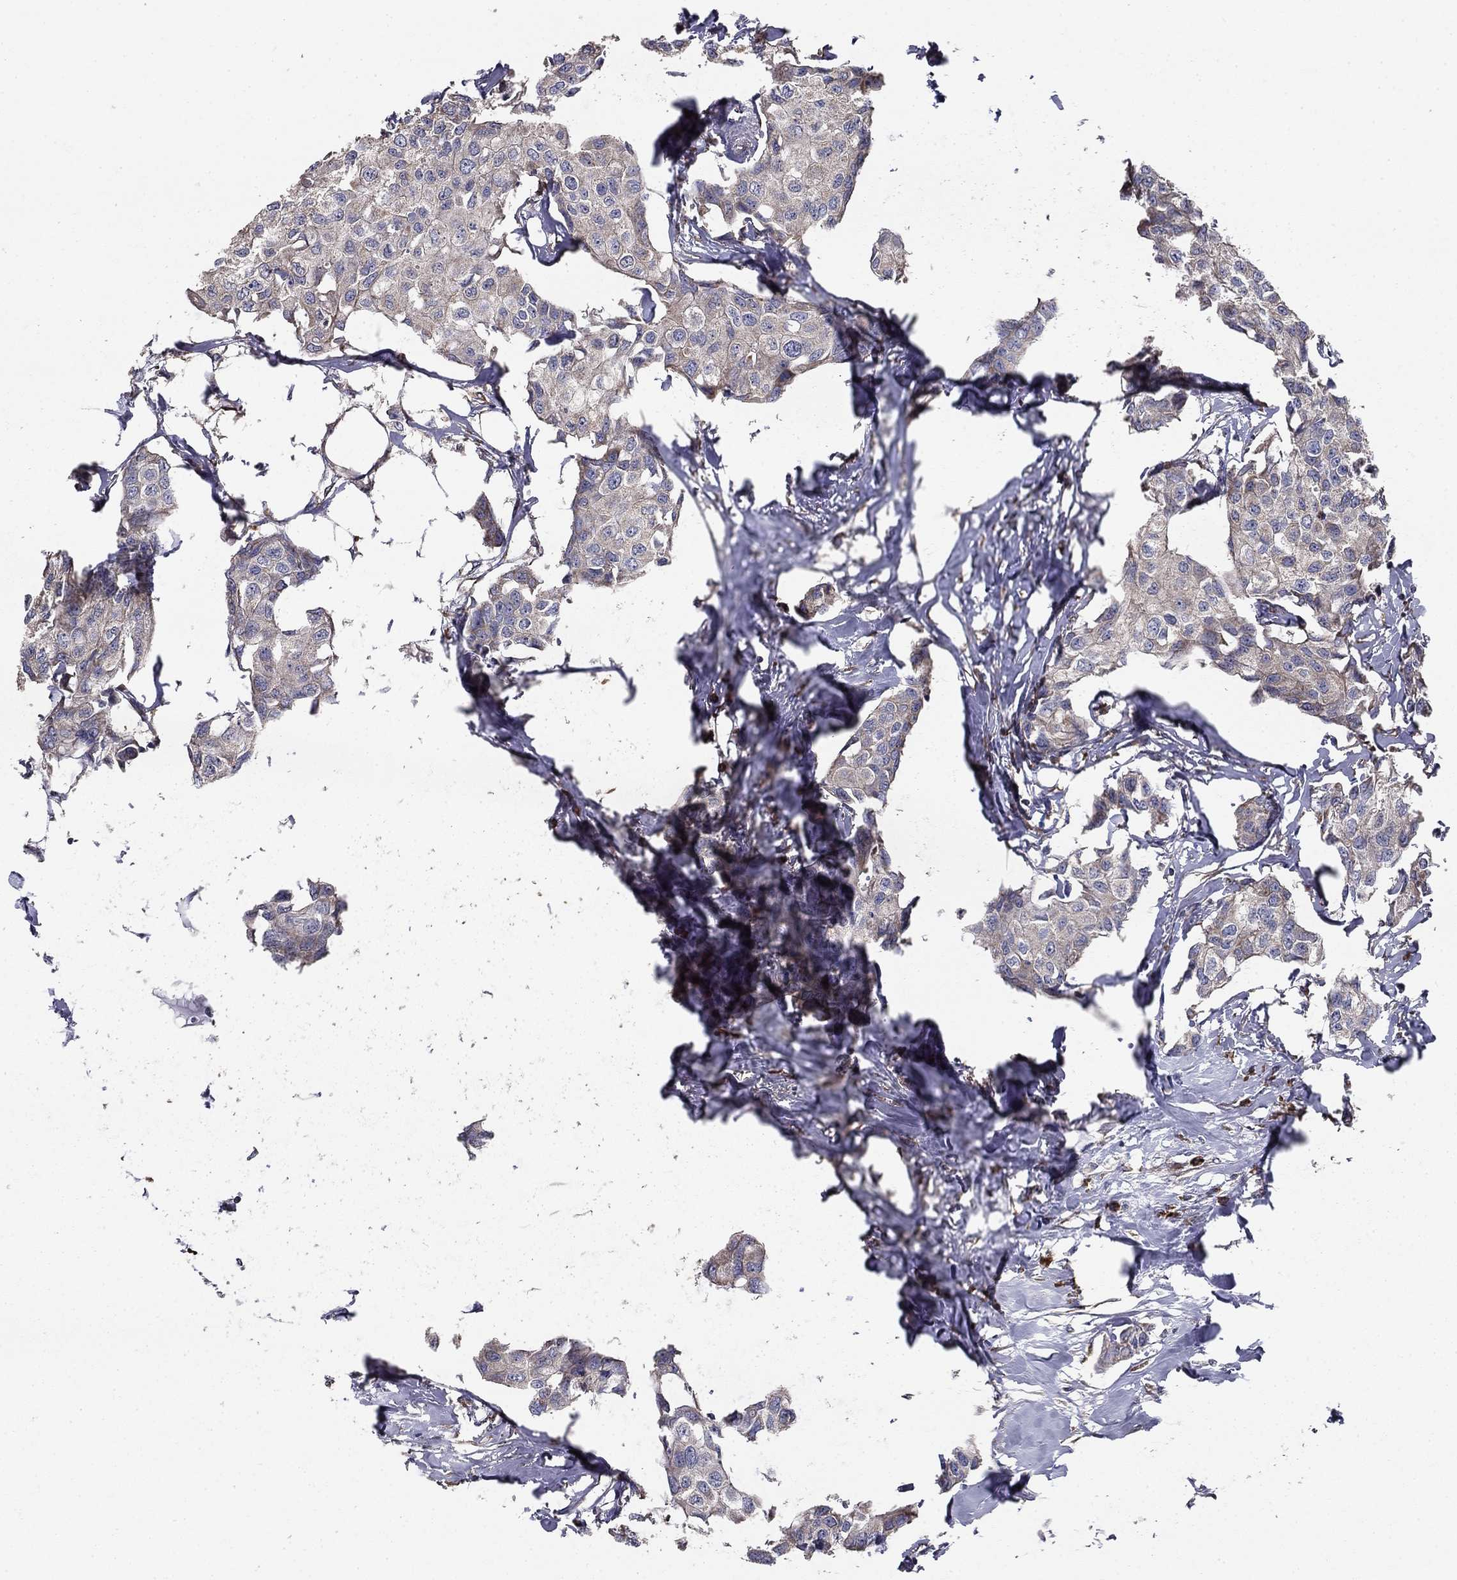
{"staining": {"intensity": "negative", "quantity": "none", "location": "none"}, "tissue": "breast cancer", "cell_type": "Tumor cells", "image_type": "cancer", "snomed": [{"axis": "morphology", "description": "Duct carcinoma"}, {"axis": "topography", "description": "Breast"}], "caption": "Immunohistochemistry micrograph of neoplastic tissue: human breast cancer (intraductal carcinoma) stained with DAB demonstrates no significant protein staining in tumor cells. The staining is performed using DAB (3,3'-diaminobenzidine) brown chromogen with nuclei counter-stained in using hematoxylin.", "gene": "NKIRAS1", "patient": {"sex": "female", "age": 80}}